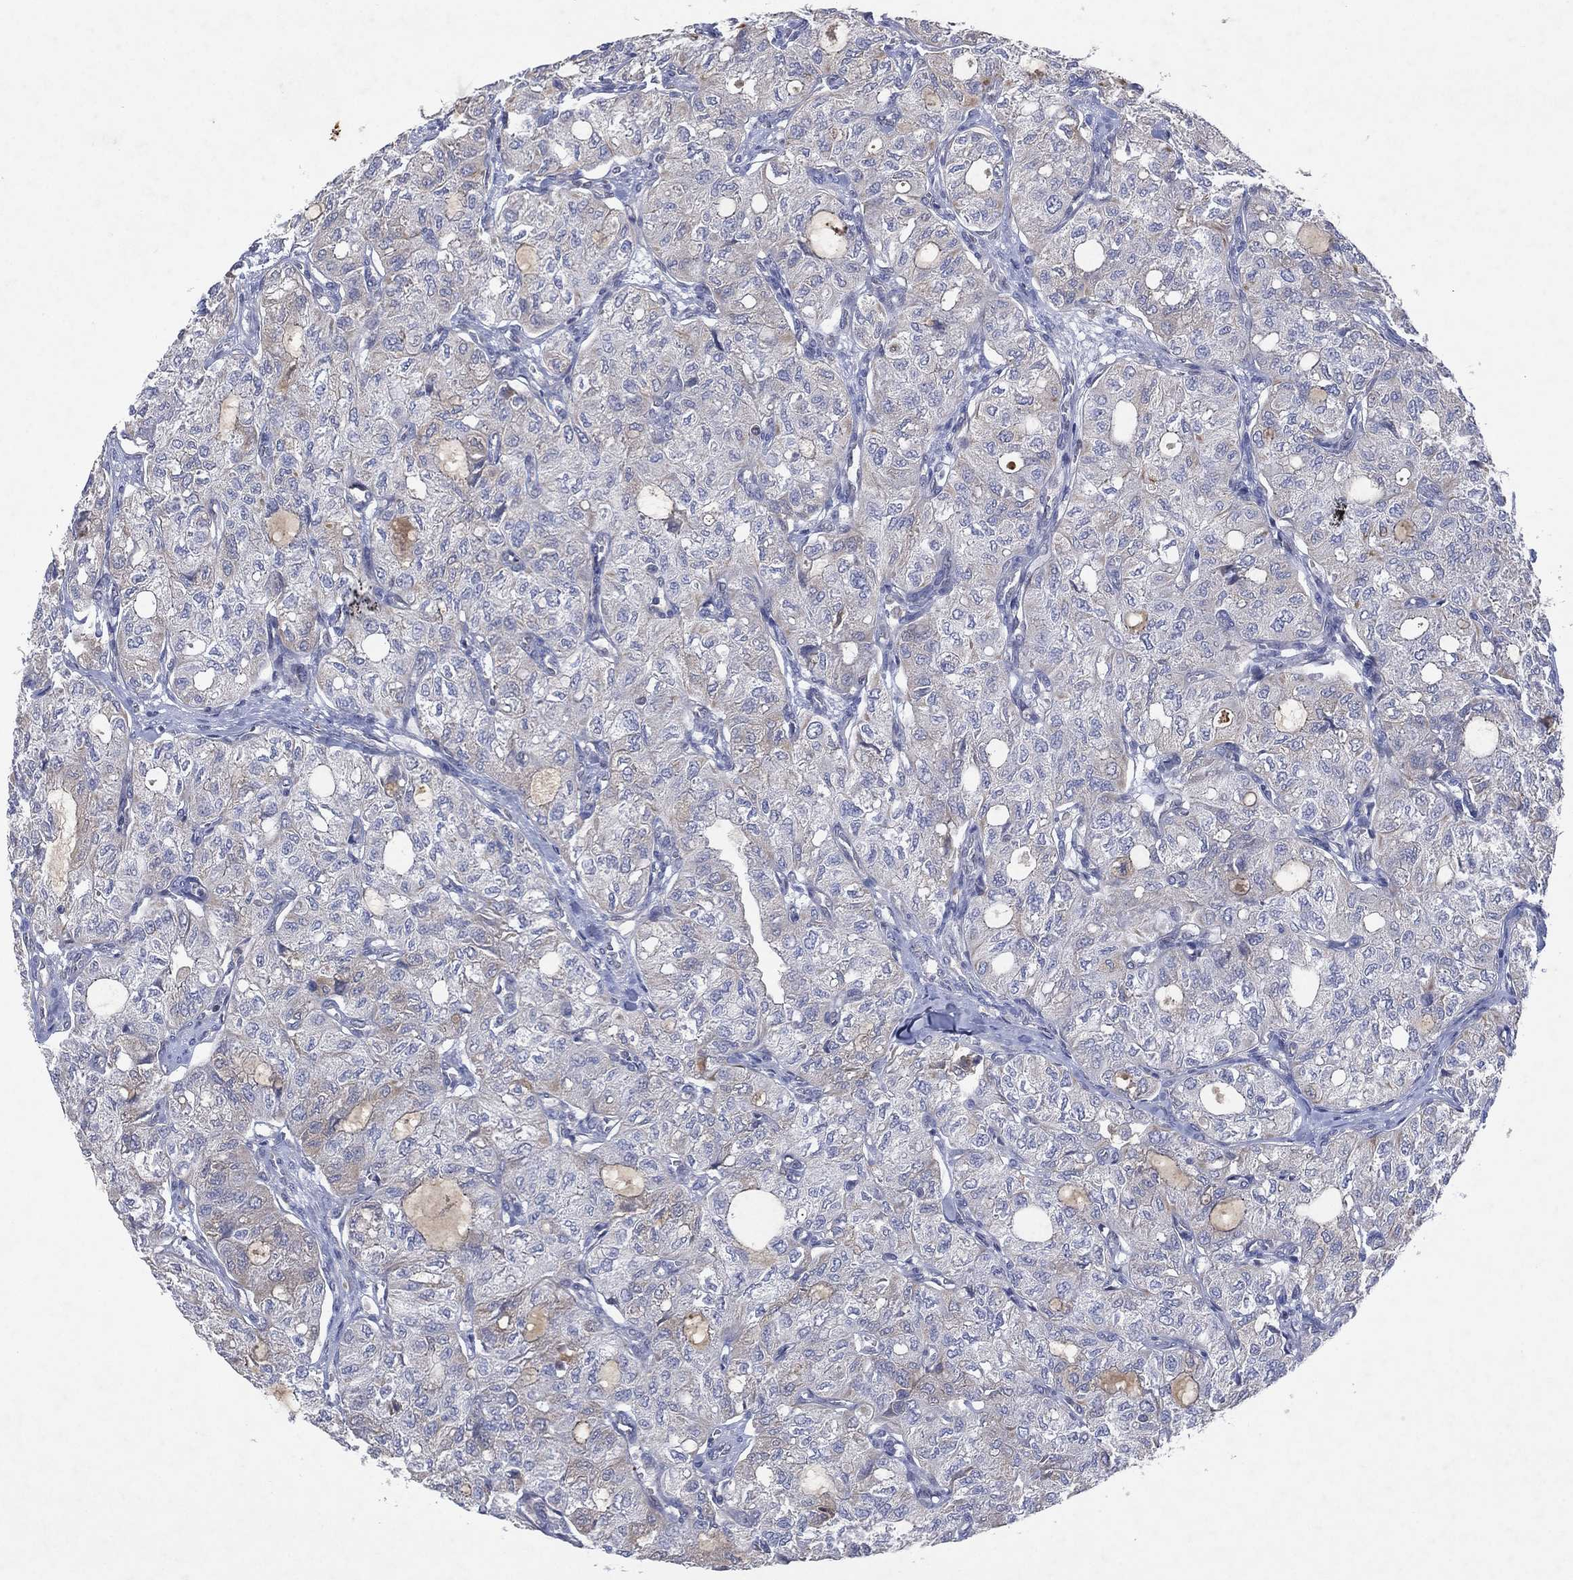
{"staining": {"intensity": "negative", "quantity": "none", "location": "none"}, "tissue": "thyroid cancer", "cell_type": "Tumor cells", "image_type": "cancer", "snomed": [{"axis": "morphology", "description": "Follicular adenoma carcinoma, NOS"}, {"axis": "topography", "description": "Thyroid gland"}], "caption": "Thyroid cancer was stained to show a protein in brown. There is no significant expression in tumor cells.", "gene": "FLI1", "patient": {"sex": "male", "age": 75}}